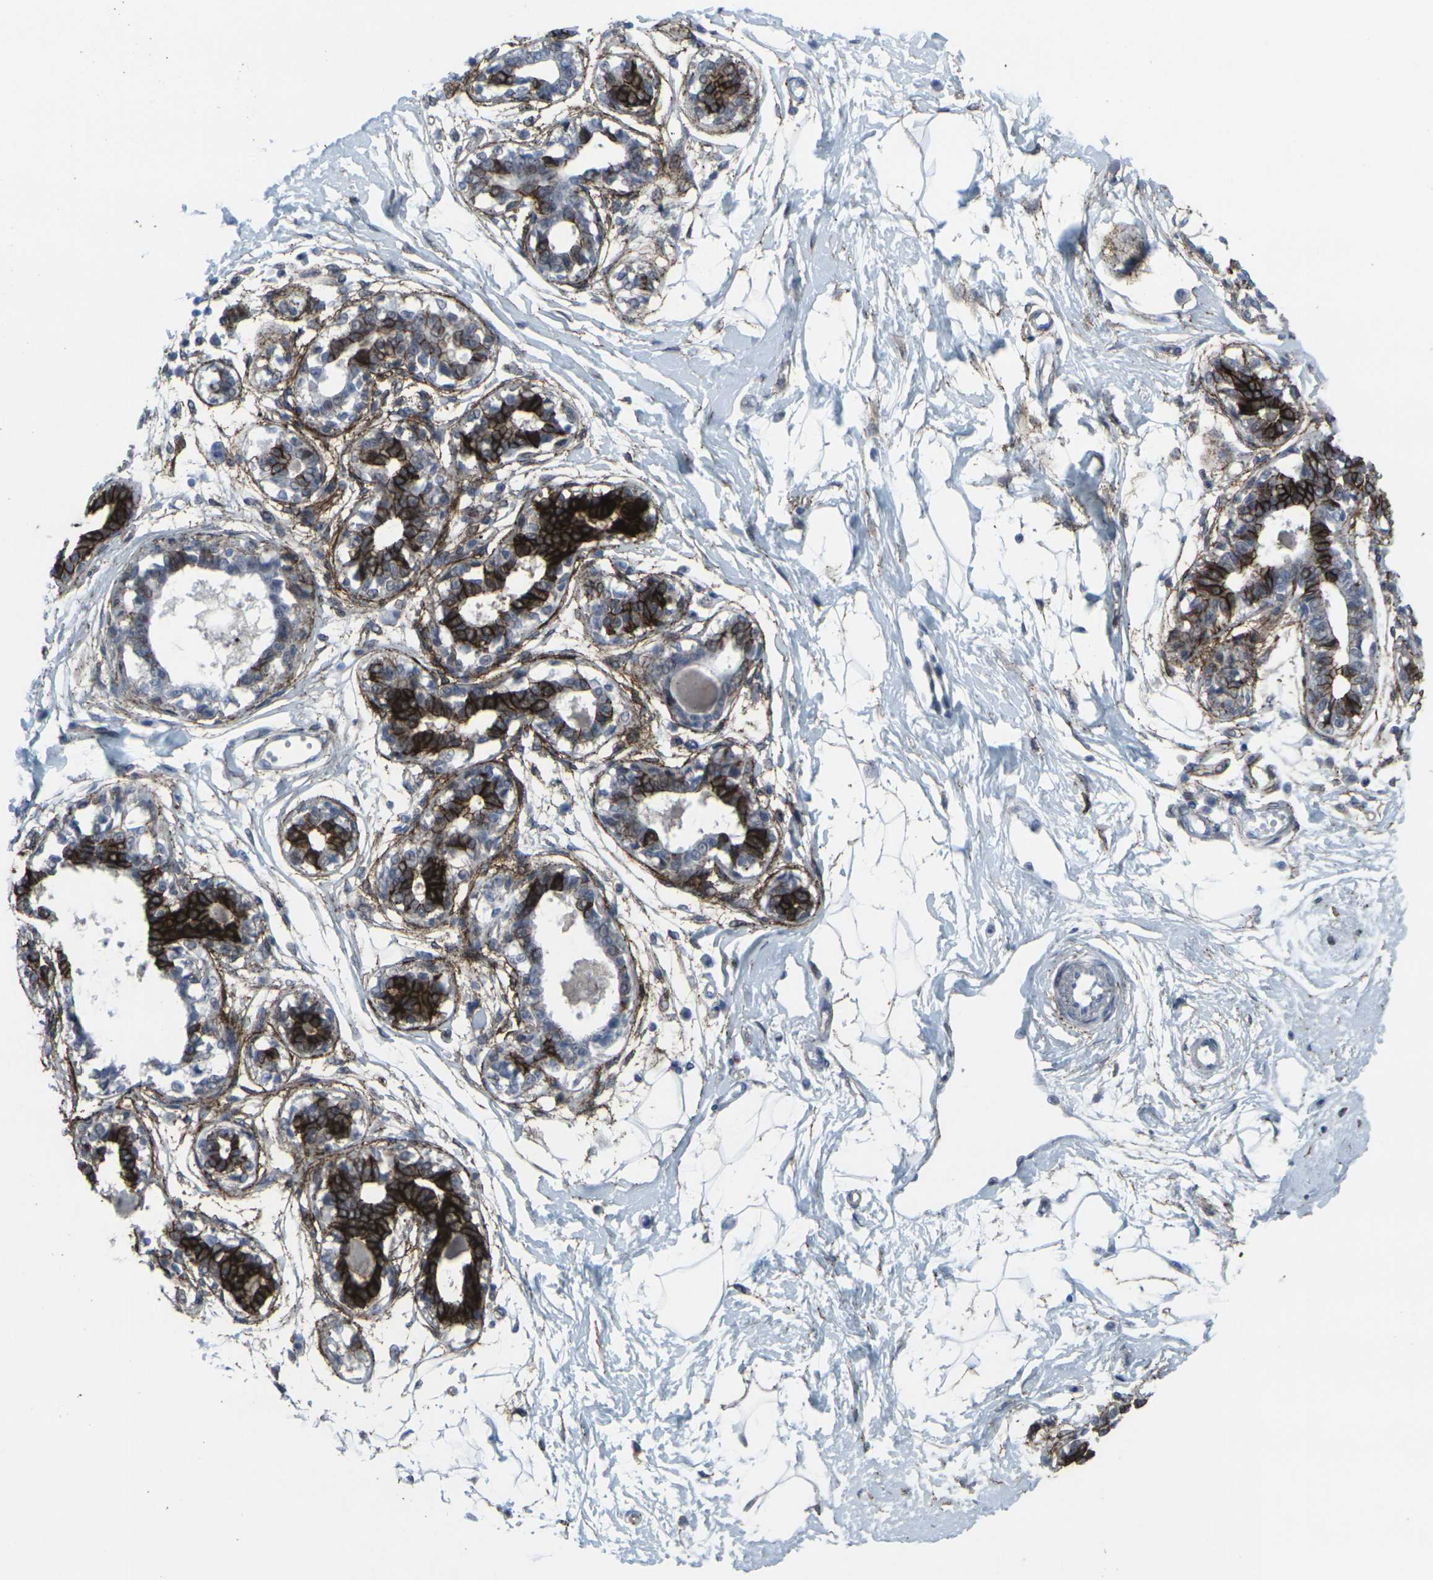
{"staining": {"intensity": "negative", "quantity": "none", "location": "none"}, "tissue": "breast", "cell_type": "Adipocytes", "image_type": "normal", "snomed": [{"axis": "morphology", "description": "Normal tissue, NOS"}, {"axis": "topography", "description": "Breast"}], "caption": "An IHC histopathology image of normal breast is shown. There is no staining in adipocytes of breast. (DAB IHC with hematoxylin counter stain).", "gene": "CDH11", "patient": {"sex": "female", "age": 45}}